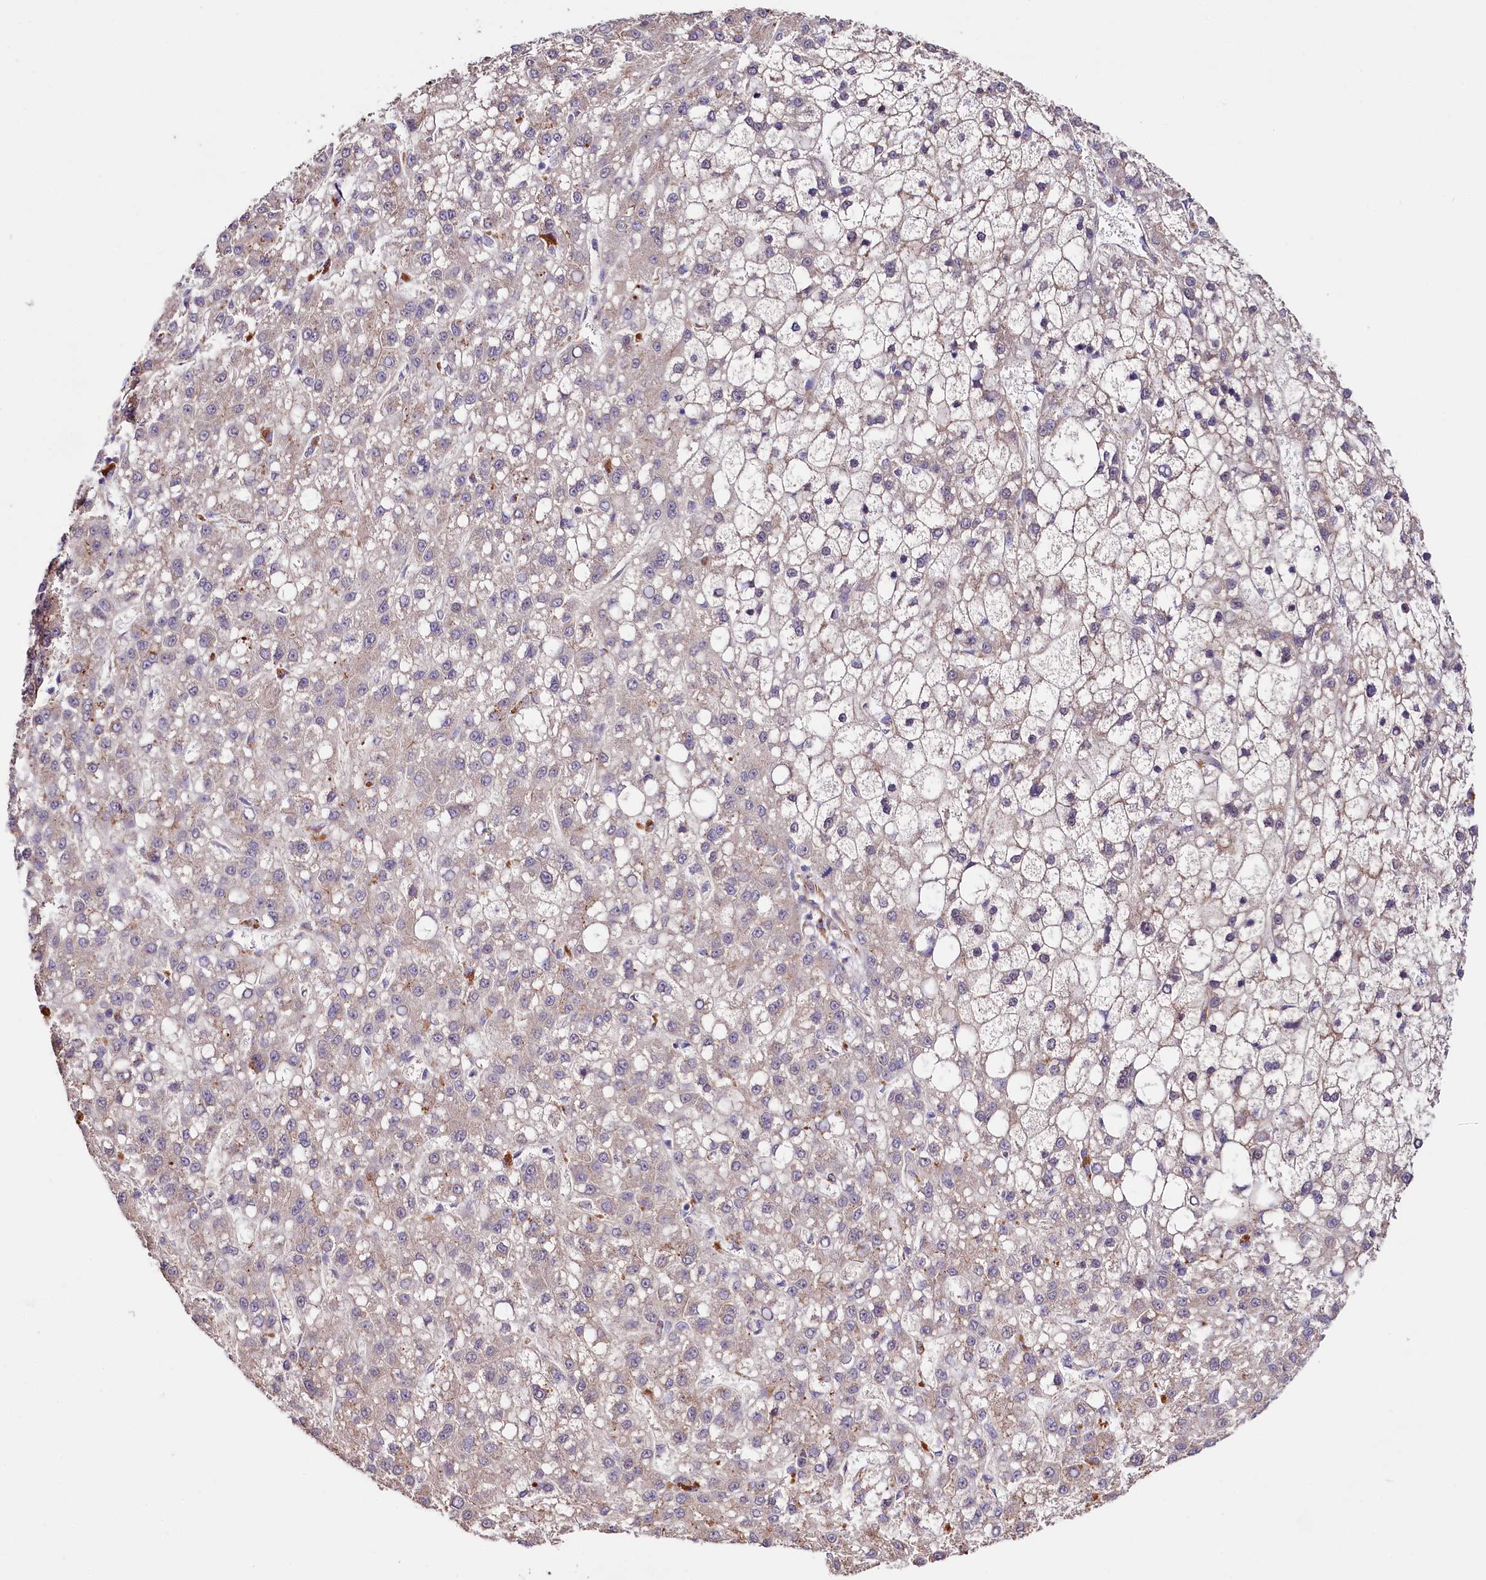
{"staining": {"intensity": "weak", "quantity": "<25%", "location": "cytoplasmic/membranous"}, "tissue": "liver cancer", "cell_type": "Tumor cells", "image_type": "cancer", "snomed": [{"axis": "morphology", "description": "Carcinoma, Hepatocellular, NOS"}, {"axis": "topography", "description": "Liver"}], "caption": "This is an IHC photomicrograph of liver cancer (hepatocellular carcinoma). There is no staining in tumor cells.", "gene": "TTC12", "patient": {"sex": "male", "age": 67}}